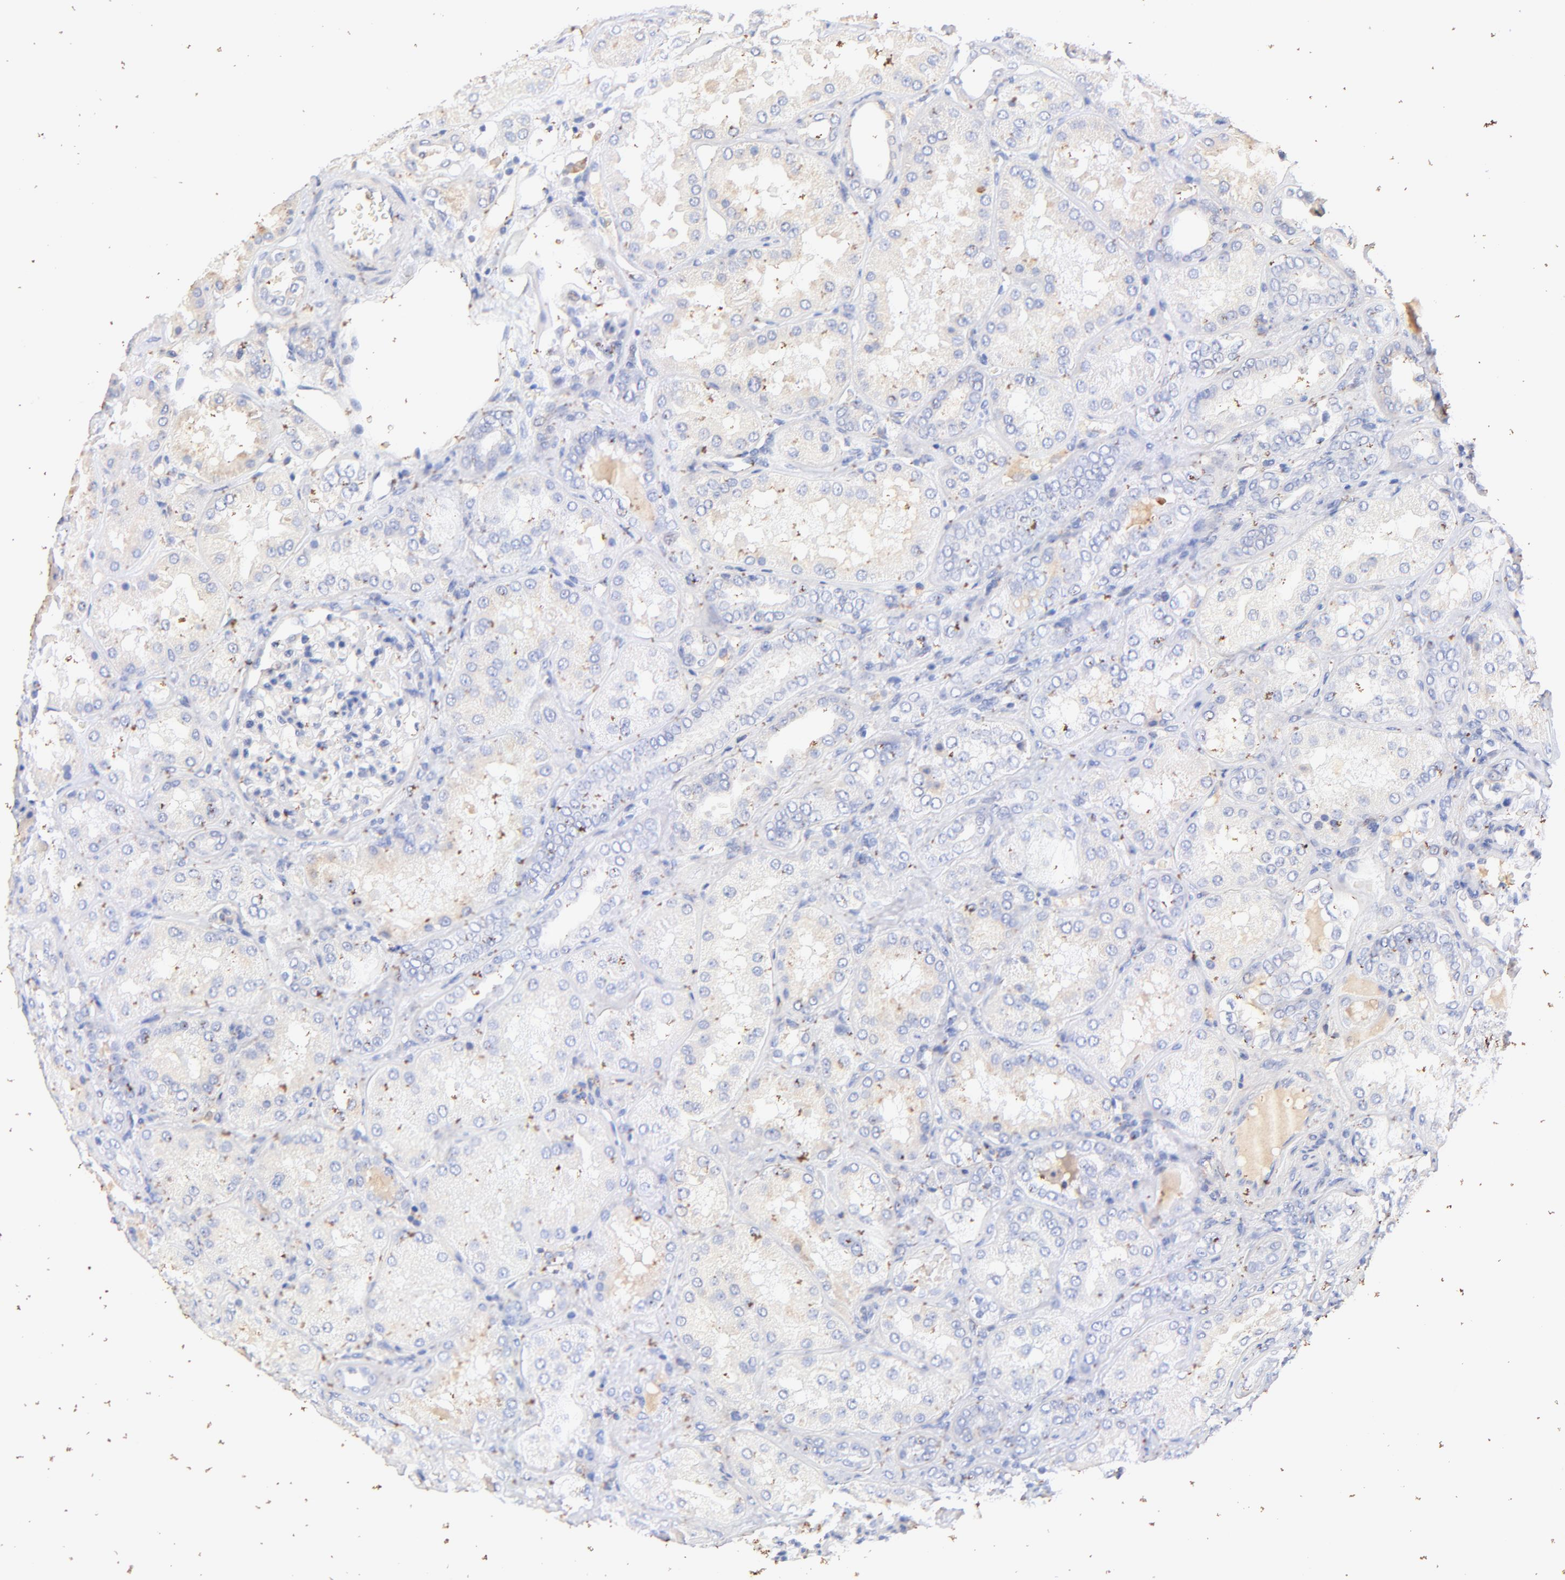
{"staining": {"intensity": "negative", "quantity": "none", "location": "none"}, "tissue": "kidney", "cell_type": "Cells in glomeruli", "image_type": "normal", "snomed": [{"axis": "morphology", "description": "Normal tissue, NOS"}, {"axis": "topography", "description": "Kidney"}], "caption": "Histopathology image shows no protein staining in cells in glomeruli of normal kidney. (DAB (3,3'-diaminobenzidine) immunohistochemistry with hematoxylin counter stain).", "gene": "IGLV7", "patient": {"sex": "female", "age": 56}}